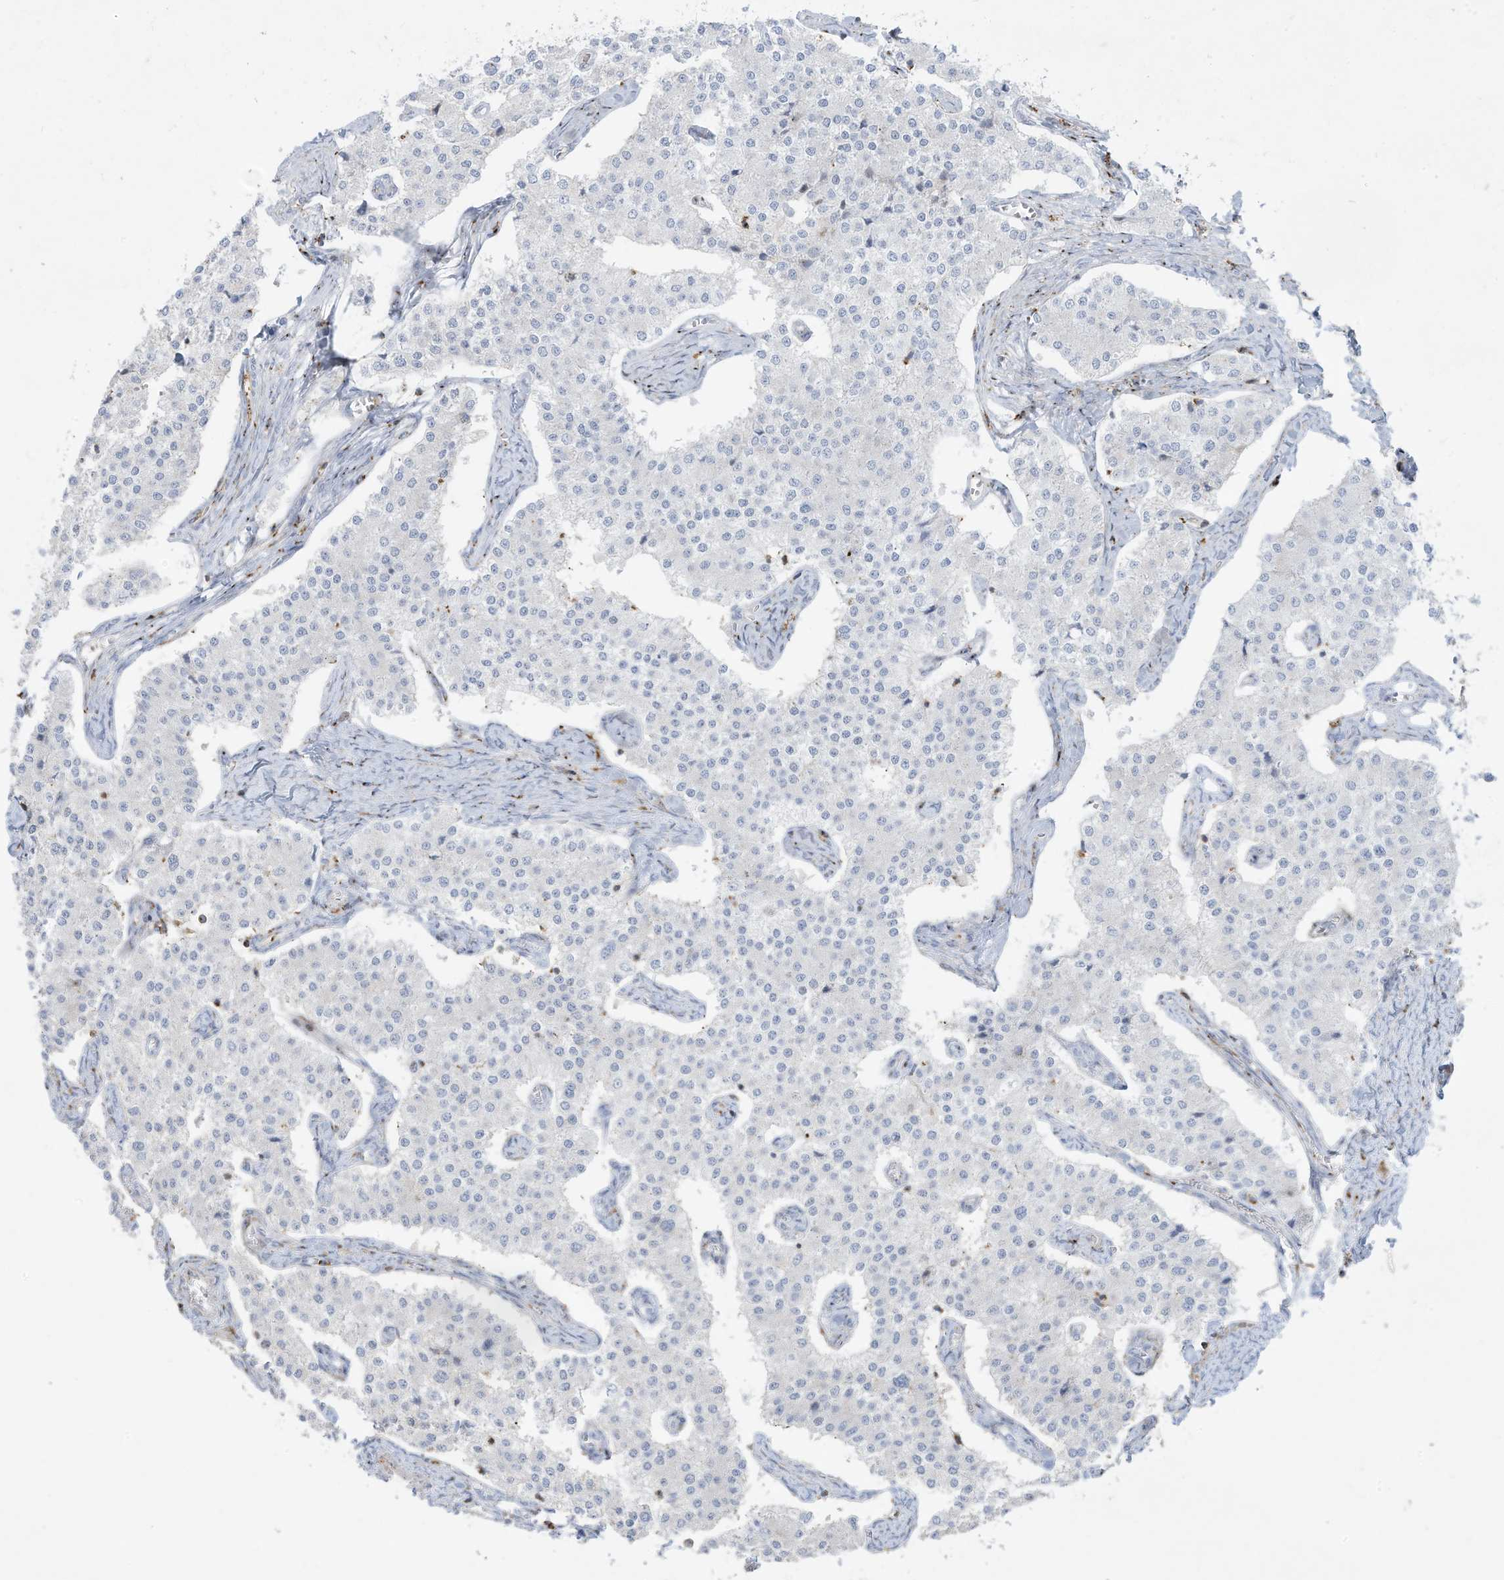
{"staining": {"intensity": "negative", "quantity": "none", "location": "none"}, "tissue": "carcinoid", "cell_type": "Tumor cells", "image_type": "cancer", "snomed": [{"axis": "morphology", "description": "Carcinoid, malignant, NOS"}, {"axis": "topography", "description": "Colon"}], "caption": "Carcinoid stained for a protein using immunohistochemistry shows no staining tumor cells.", "gene": "THNSL2", "patient": {"sex": "female", "age": 52}}